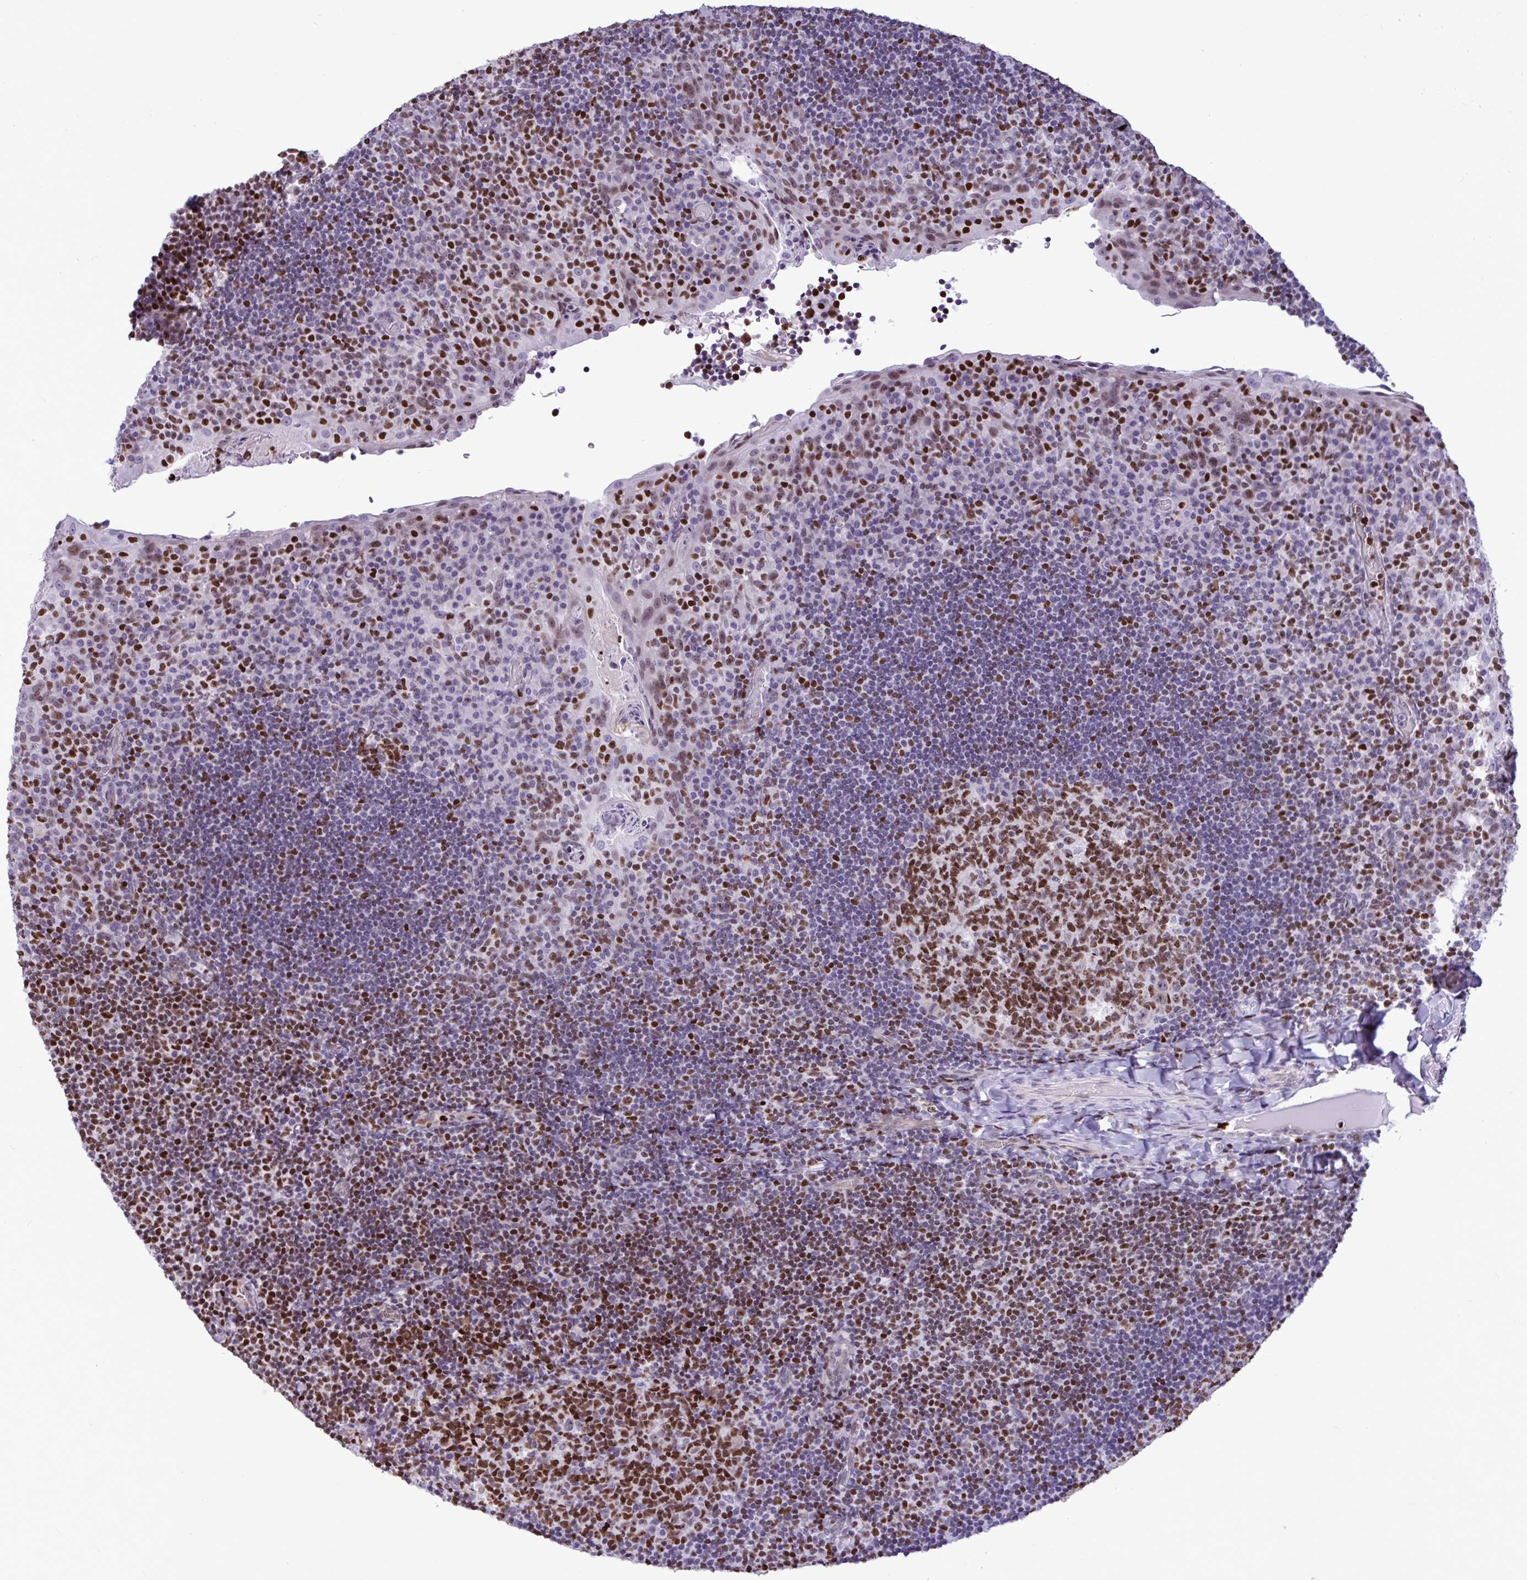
{"staining": {"intensity": "strong", "quantity": ">75%", "location": "nuclear"}, "tissue": "tonsil", "cell_type": "Germinal center cells", "image_type": "normal", "snomed": [{"axis": "morphology", "description": "Normal tissue, NOS"}, {"axis": "topography", "description": "Tonsil"}], "caption": "An image of tonsil stained for a protein exhibits strong nuclear brown staining in germinal center cells. Using DAB (brown) and hematoxylin (blue) stains, captured at high magnification using brightfield microscopy.", "gene": "HMGB2", "patient": {"sex": "male", "age": 17}}